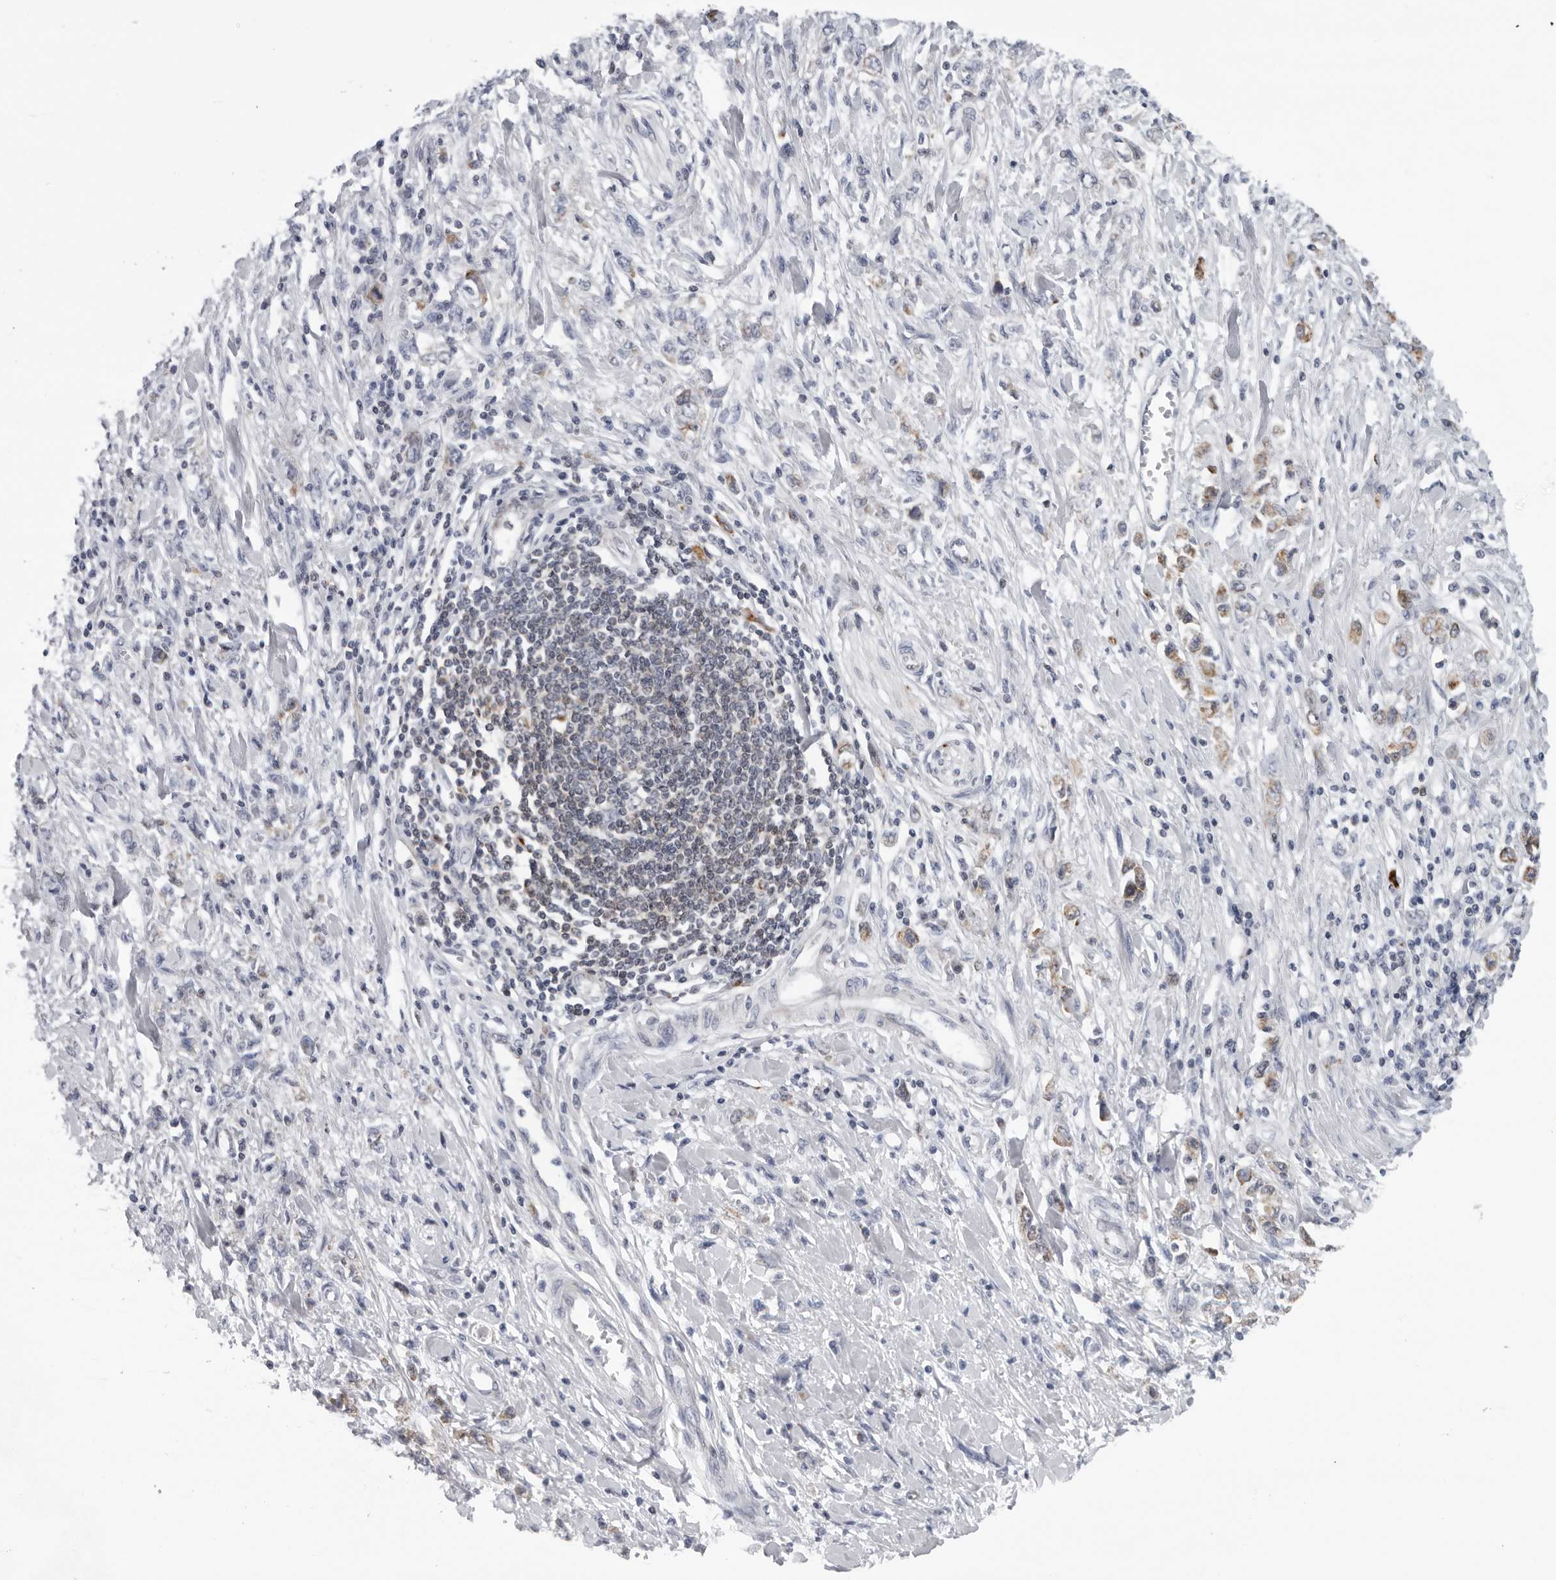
{"staining": {"intensity": "moderate", "quantity": "25%-75%", "location": "cytoplasmic/membranous"}, "tissue": "stomach cancer", "cell_type": "Tumor cells", "image_type": "cancer", "snomed": [{"axis": "morphology", "description": "Adenocarcinoma, NOS"}, {"axis": "topography", "description": "Stomach"}], "caption": "The histopathology image reveals a brown stain indicating the presence of a protein in the cytoplasmic/membranous of tumor cells in stomach adenocarcinoma.", "gene": "CPT2", "patient": {"sex": "female", "age": 76}}